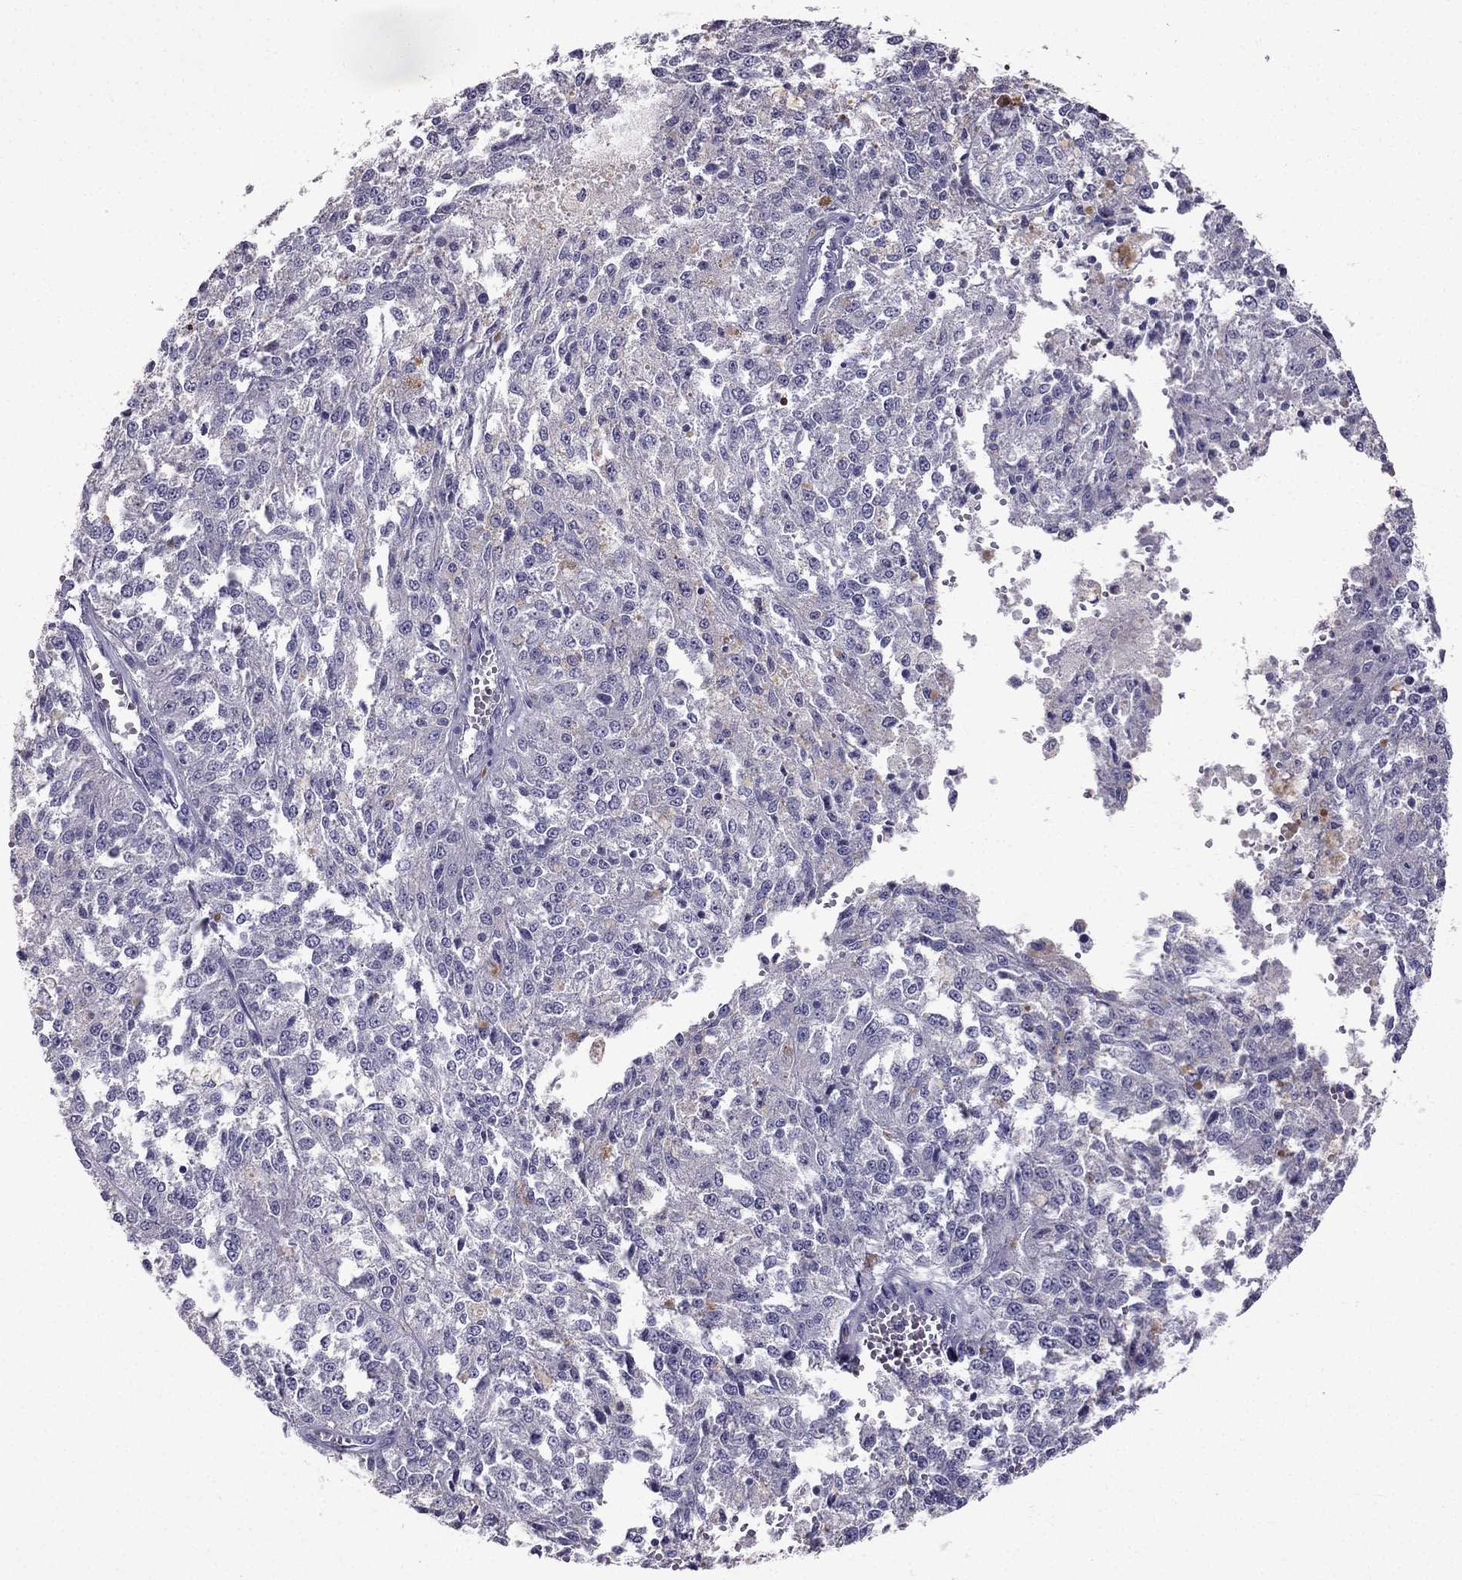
{"staining": {"intensity": "negative", "quantity": "none", "location": "none"}, "tissue": "melanoma", "cell_type": "Tumor cells", "image_type": "cancer", "snomed": [{"axis": "morphology", "description": "Malignant melanoma, Metastatic site"}, {"axis": "topography", "description": "Lymph node"}], "caption": "Image shows no significant protein positivity in tumor cells of melanoma.", "gene": "SCG5", "patient": {"sex": "female", "age": 64}}